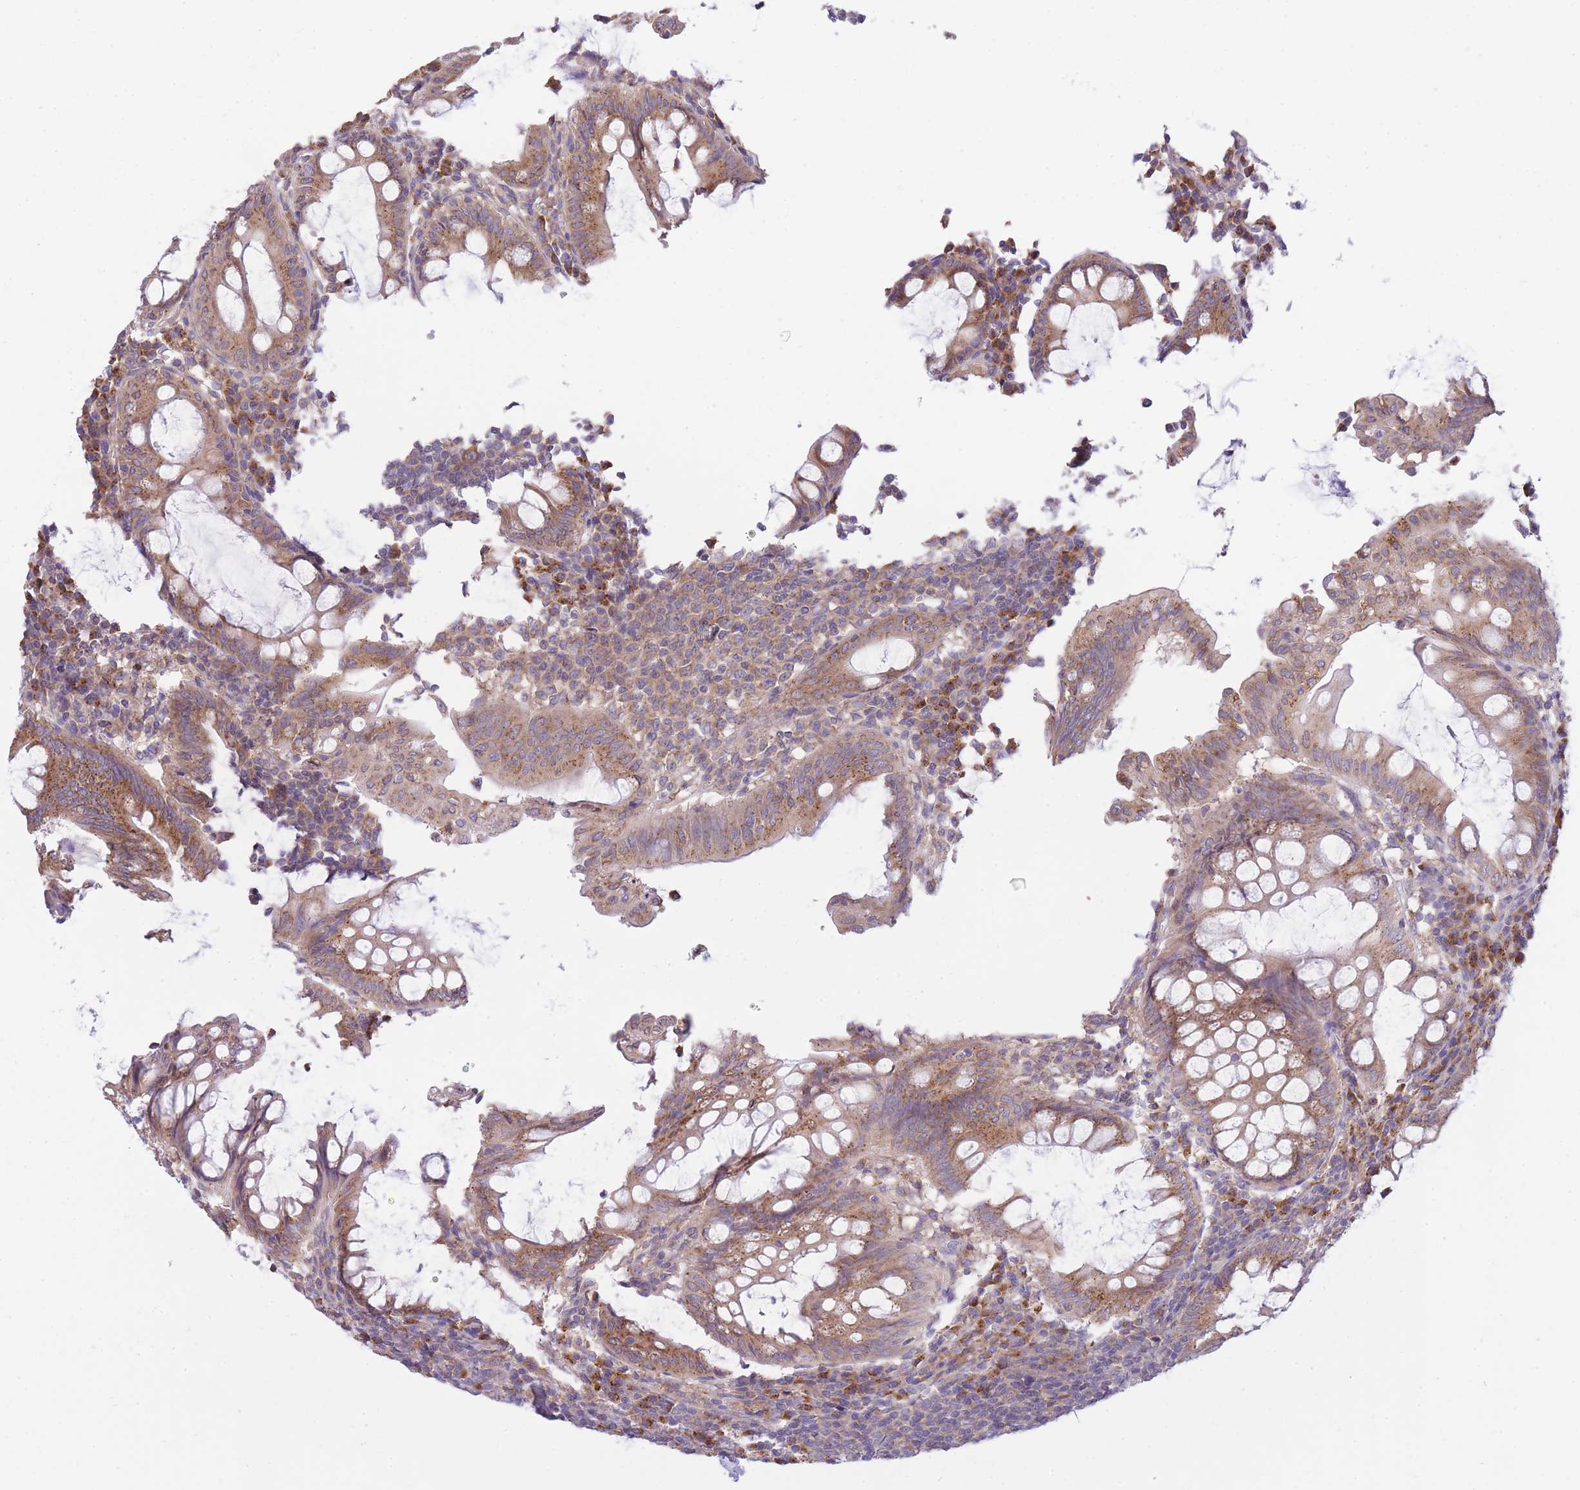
{"staining": {"intensity": "moderate", "quantity": ">75%", "location": "cytoplasmic/membranous"}, "tissue": "appendix", "cell_type": "Glandular cells", "image_type": "normal", "snomed": [{"axis": "morphology", "description": "Normal tissue, NOS"}, {"axis": "topography", "description": "Appendix"}], "caption": "Protein expression analysis of benign human appendix reveals moderate cytoplasmic/membranous positivity in approximately >75% of glandular cells. The protein of interest is shown in brown color, while the nuclei are stained blue.", "gene": "COPG1", "patient": {"sex": "male", "age": 83}}